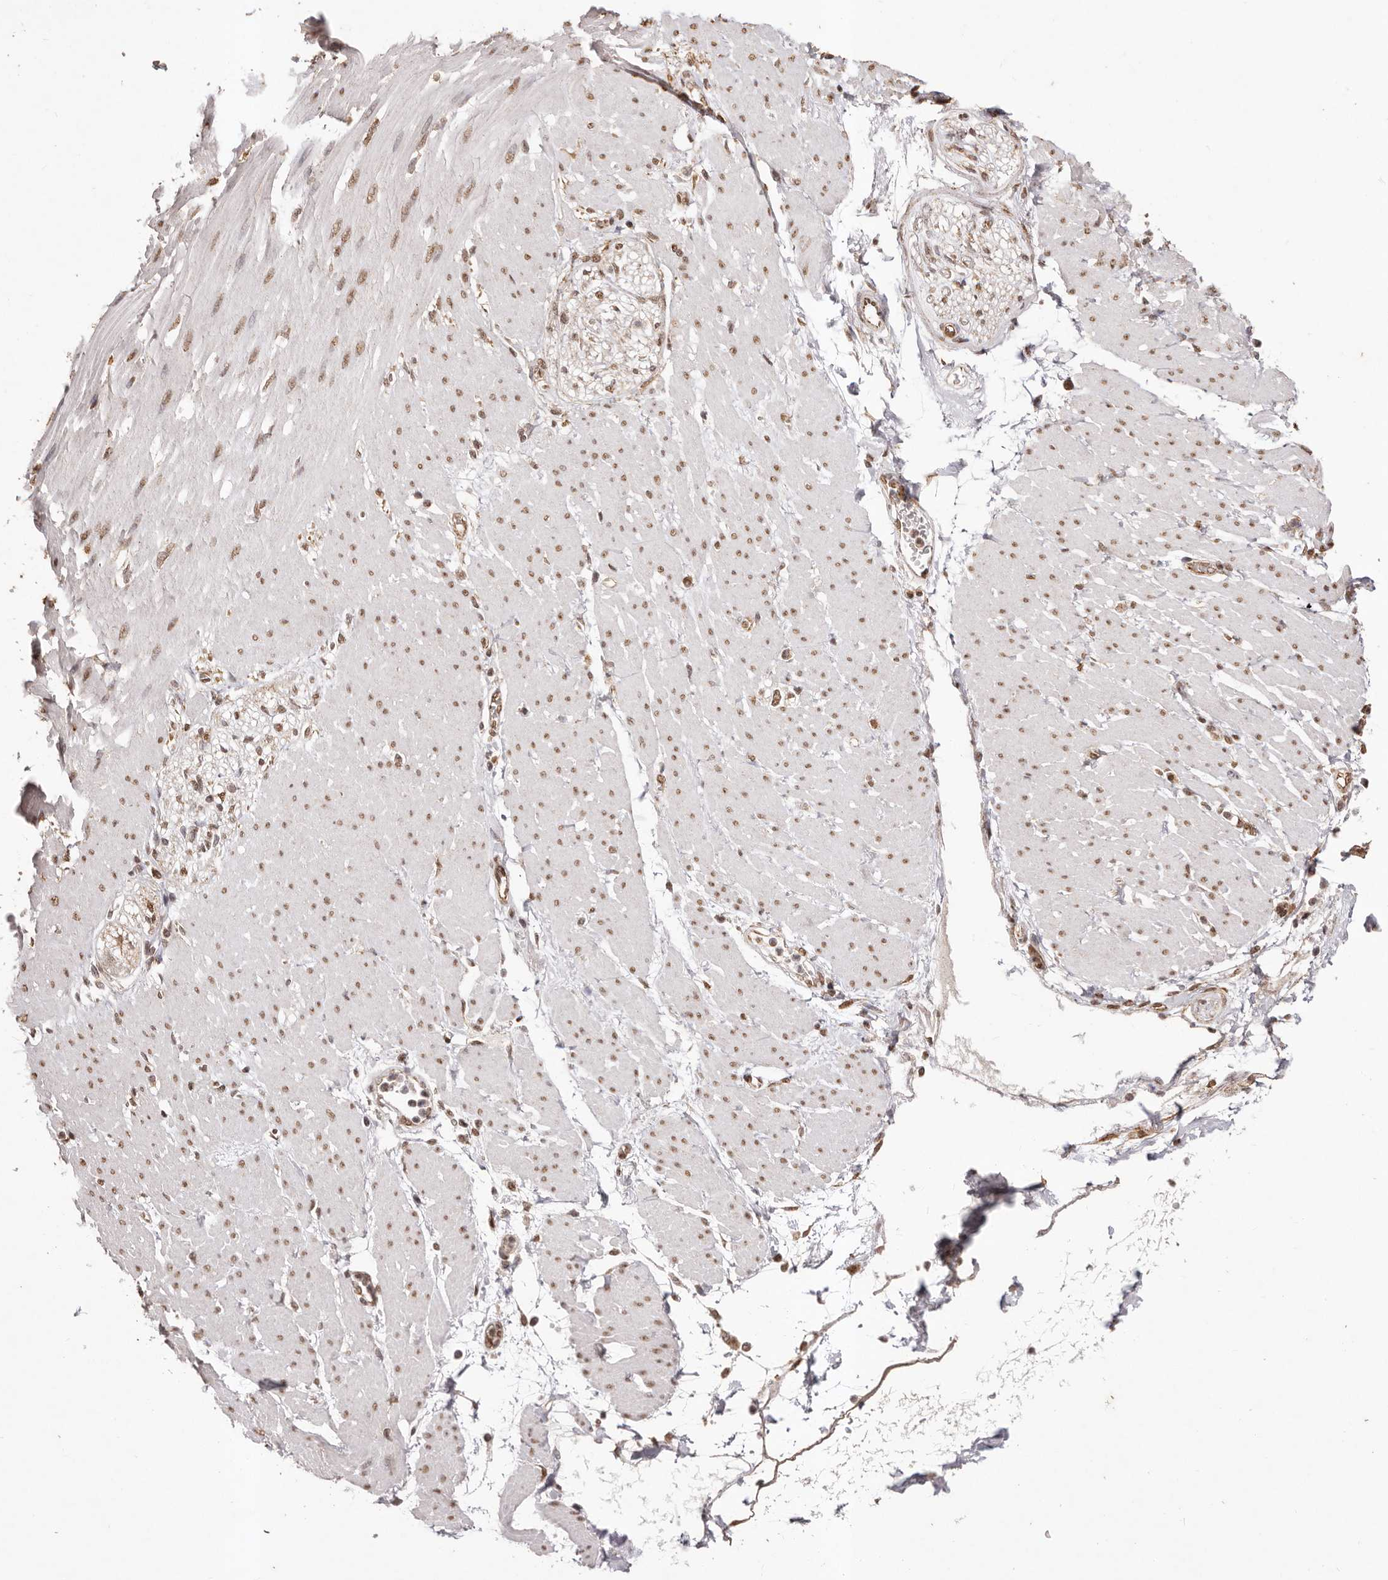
{"staining": {"intensity": "moderate", "quantity": ">75%", "location": "cytoplasmic/membranous"}, "tissue": "adipose tissue", "cell_type": "Adipocytes", "image_type": "normal", "snomed": [{"axis": "morphology", "description": "Normal tissue, NOS"}, {"axis": "morphology", "description": "Adenocarcinoma, NOS"}, {"axis": "topography", "description": "Duodenum"}, {"axis": "topography", "description": "Peripheral nerve tissue"}], "caption": "There is medium levels of moderate cytoplasmic/membranous positivity in adipocytes of unremarkable adipose tissue, as demonstrated by immunohistochemical staining (brown color).", "gene": "RPS6KA5", "patient": {"sex": "female", "age": 60}}